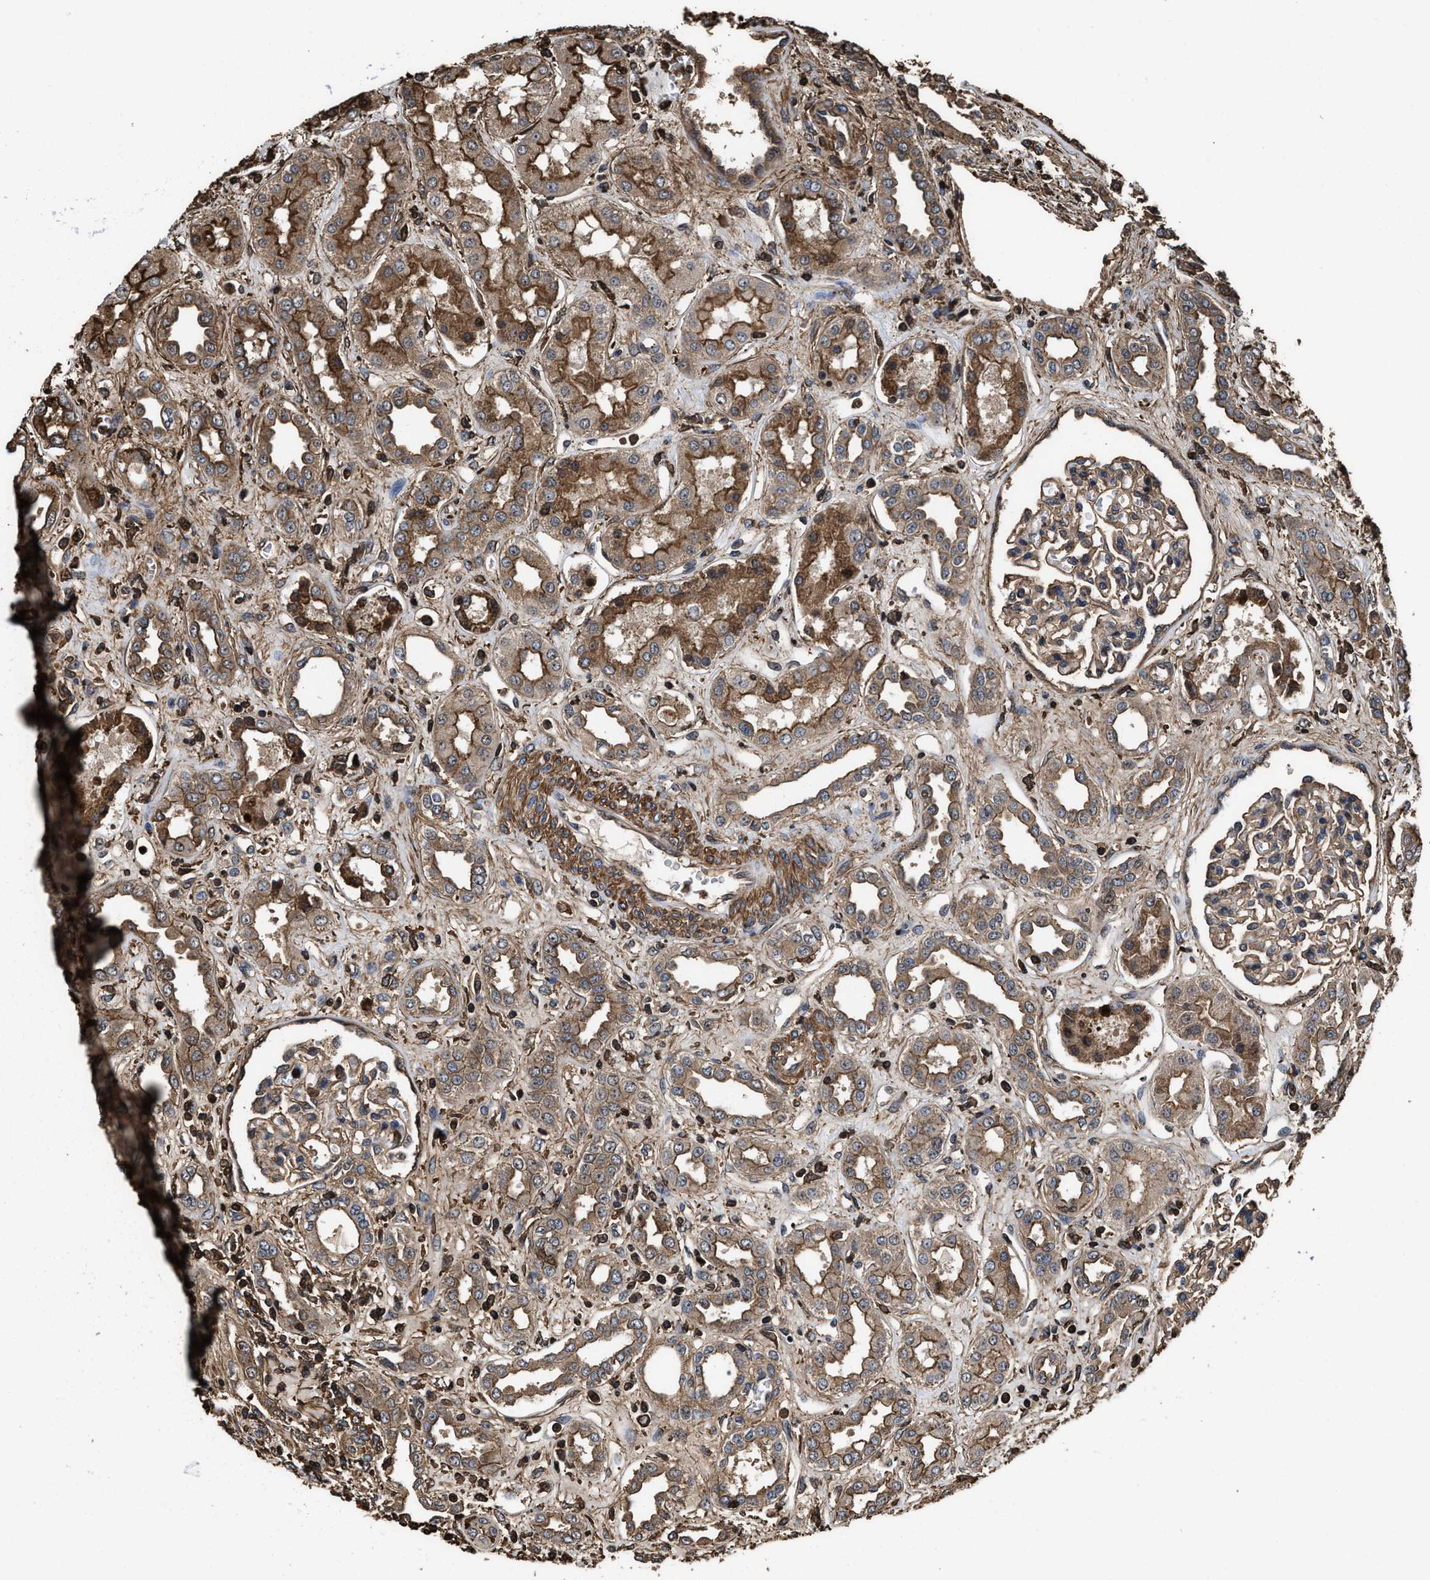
{"staining": {"intensity": "weak", "quantity": "25%-75%", "location": "cytoplasmic/membranous"}, "tissue": "kidney", "cell_type": "Cells in glomeruli", "image_type": "normal", "snomed": [{"axis": "morphology", "description": "Normal tissue, NOS"}, {"axis": "topography", "description": "Kidney"}], "caption": "About 25%-75% of cells in glomeruli in normal kidney display weak cytoplasmic/membranous protein expression as visualized by brown immunohistochemical staining.", "gene": "KBTBD2", "patient": {"sex": "male", "age": 59}}